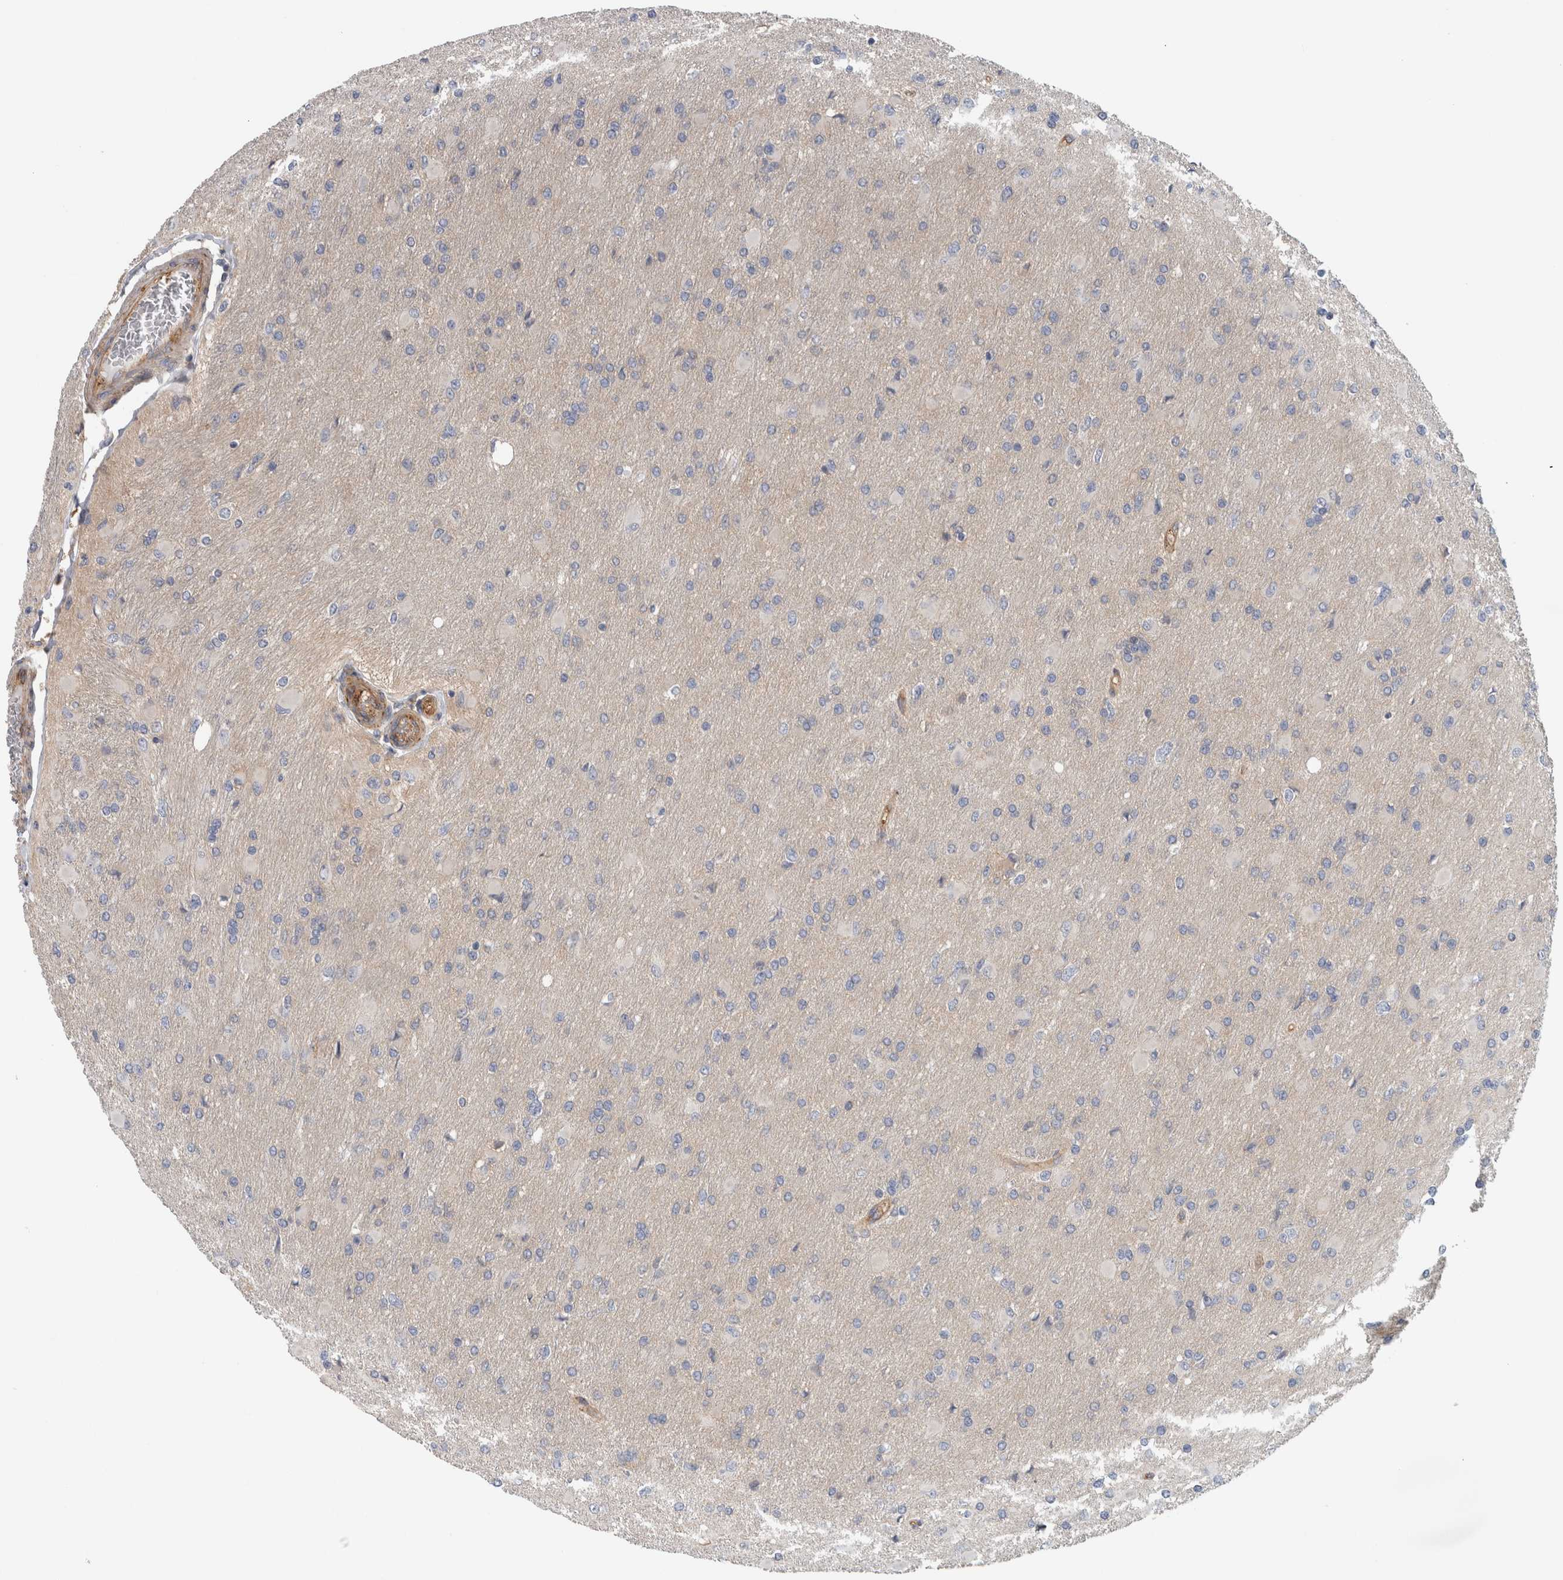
{"staining": {"intensity": "negative", "quantity": "none", "location": "none"}, "tissue": "glioma", "cell_type": "Tumor cells", "image_type": "cancer", "snomed": [{"axis": "morphology", "description": "Glioma, malignant, High grade"}, {"axis": "topography", "description": "Cerebral cortex"}], "caption": "The micrograph demonstrates no significant expression in tumor cells of high-grade glioma (malignant).", "gene": "CD59", "patient": {"sex": "female", "age": 36}}